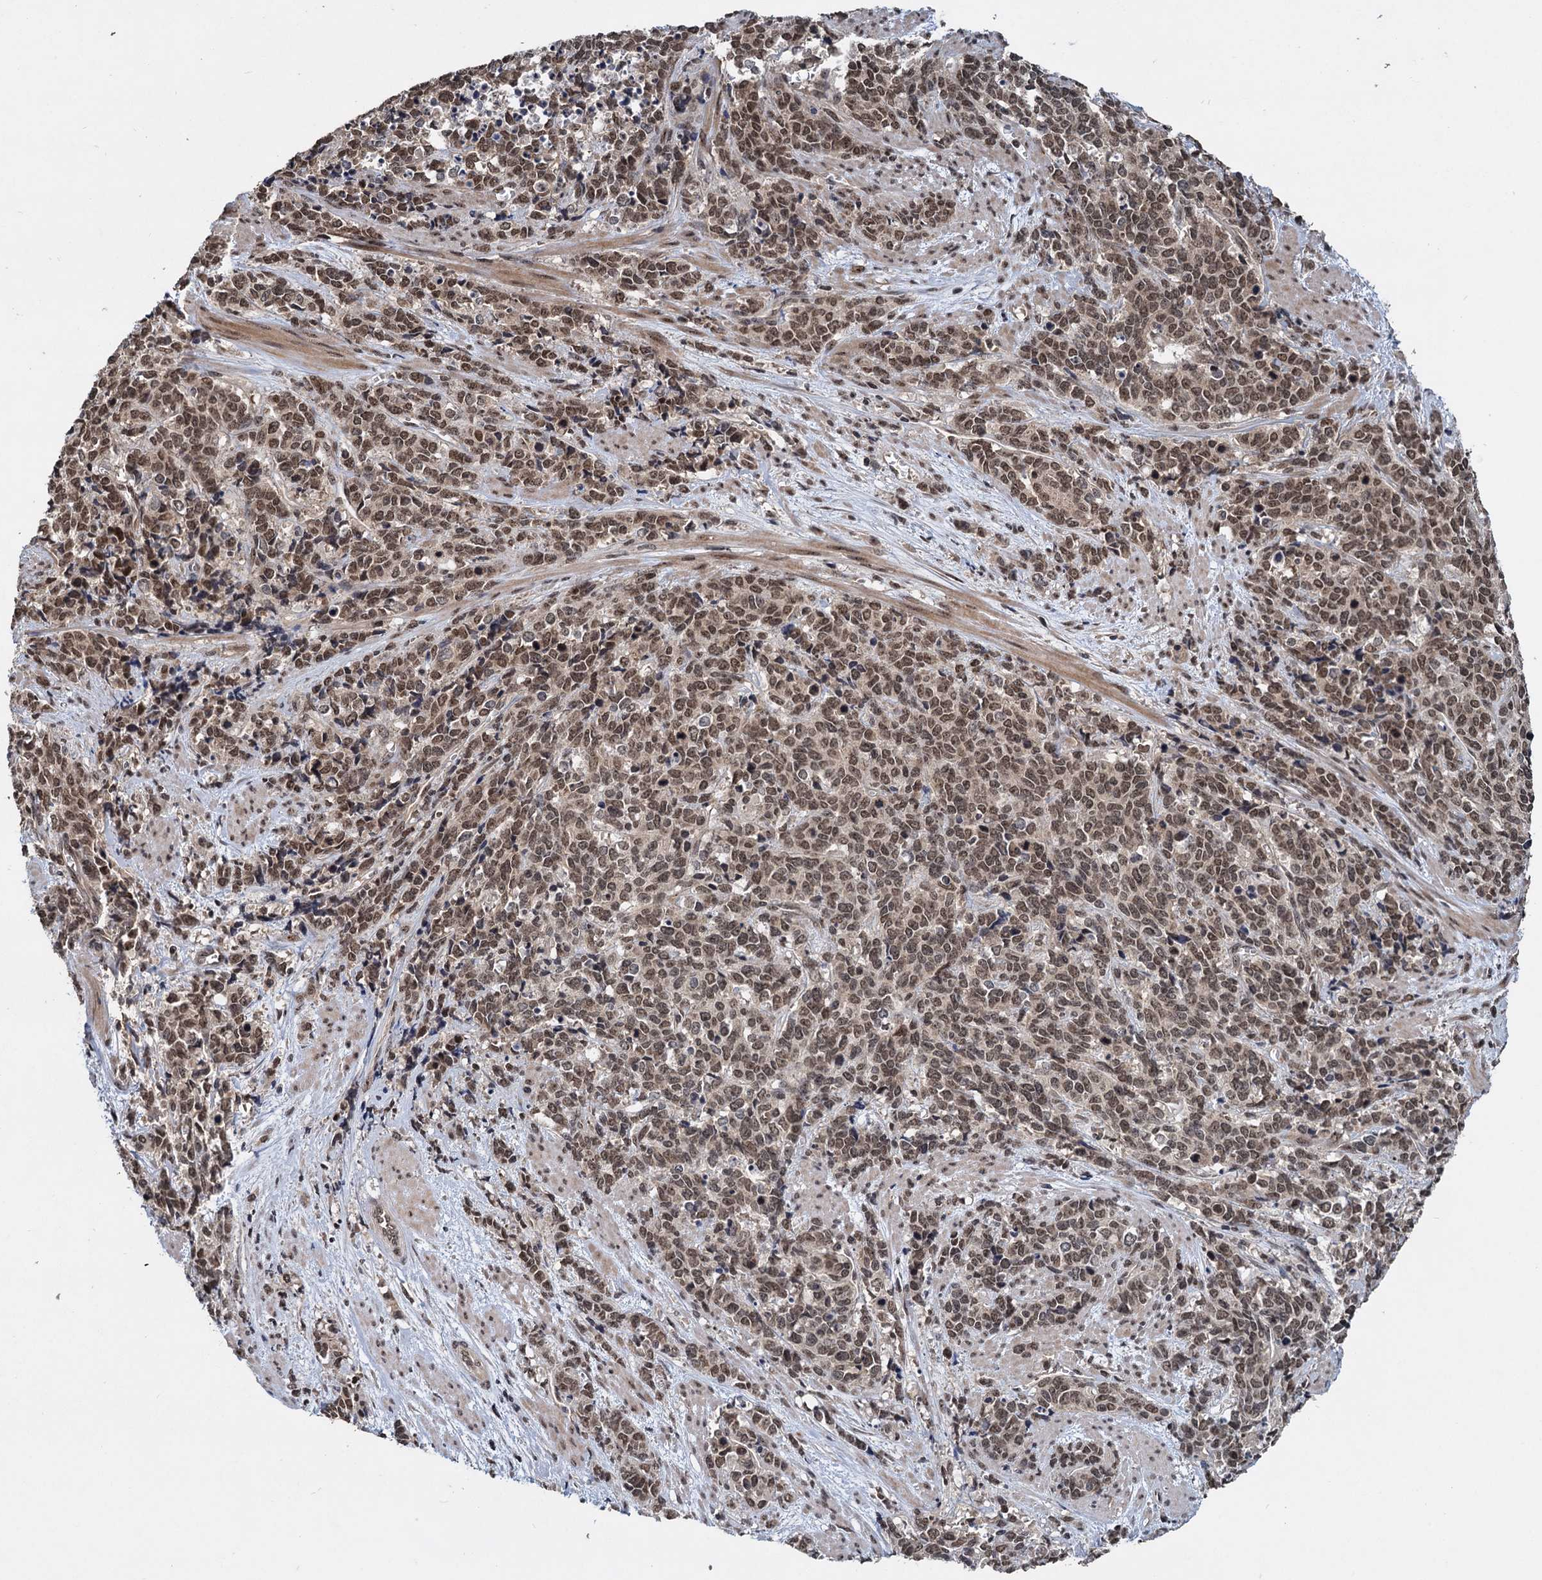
{"staining": {"intensity": "moderate", "quantity": ">75%", "location": "nuclear"}, "tissue": "cervical cancer", "cell_type": "Tumor cells", "image_type": "cancer", "snomed": [{"axis": "morphology", "description": "Squamous cell carcinoma, NOS"}, {"axis": "topography", "description": "Cervix"}], "caption": "Brown immunohistochemical staining in cervical cancer (squamous cell carcinoma) exhibits moderate nuclear staining in approximately >75% of tumor cells.", "gene": "FAM216B", "patient": {"sex": "female", "age": 60}}